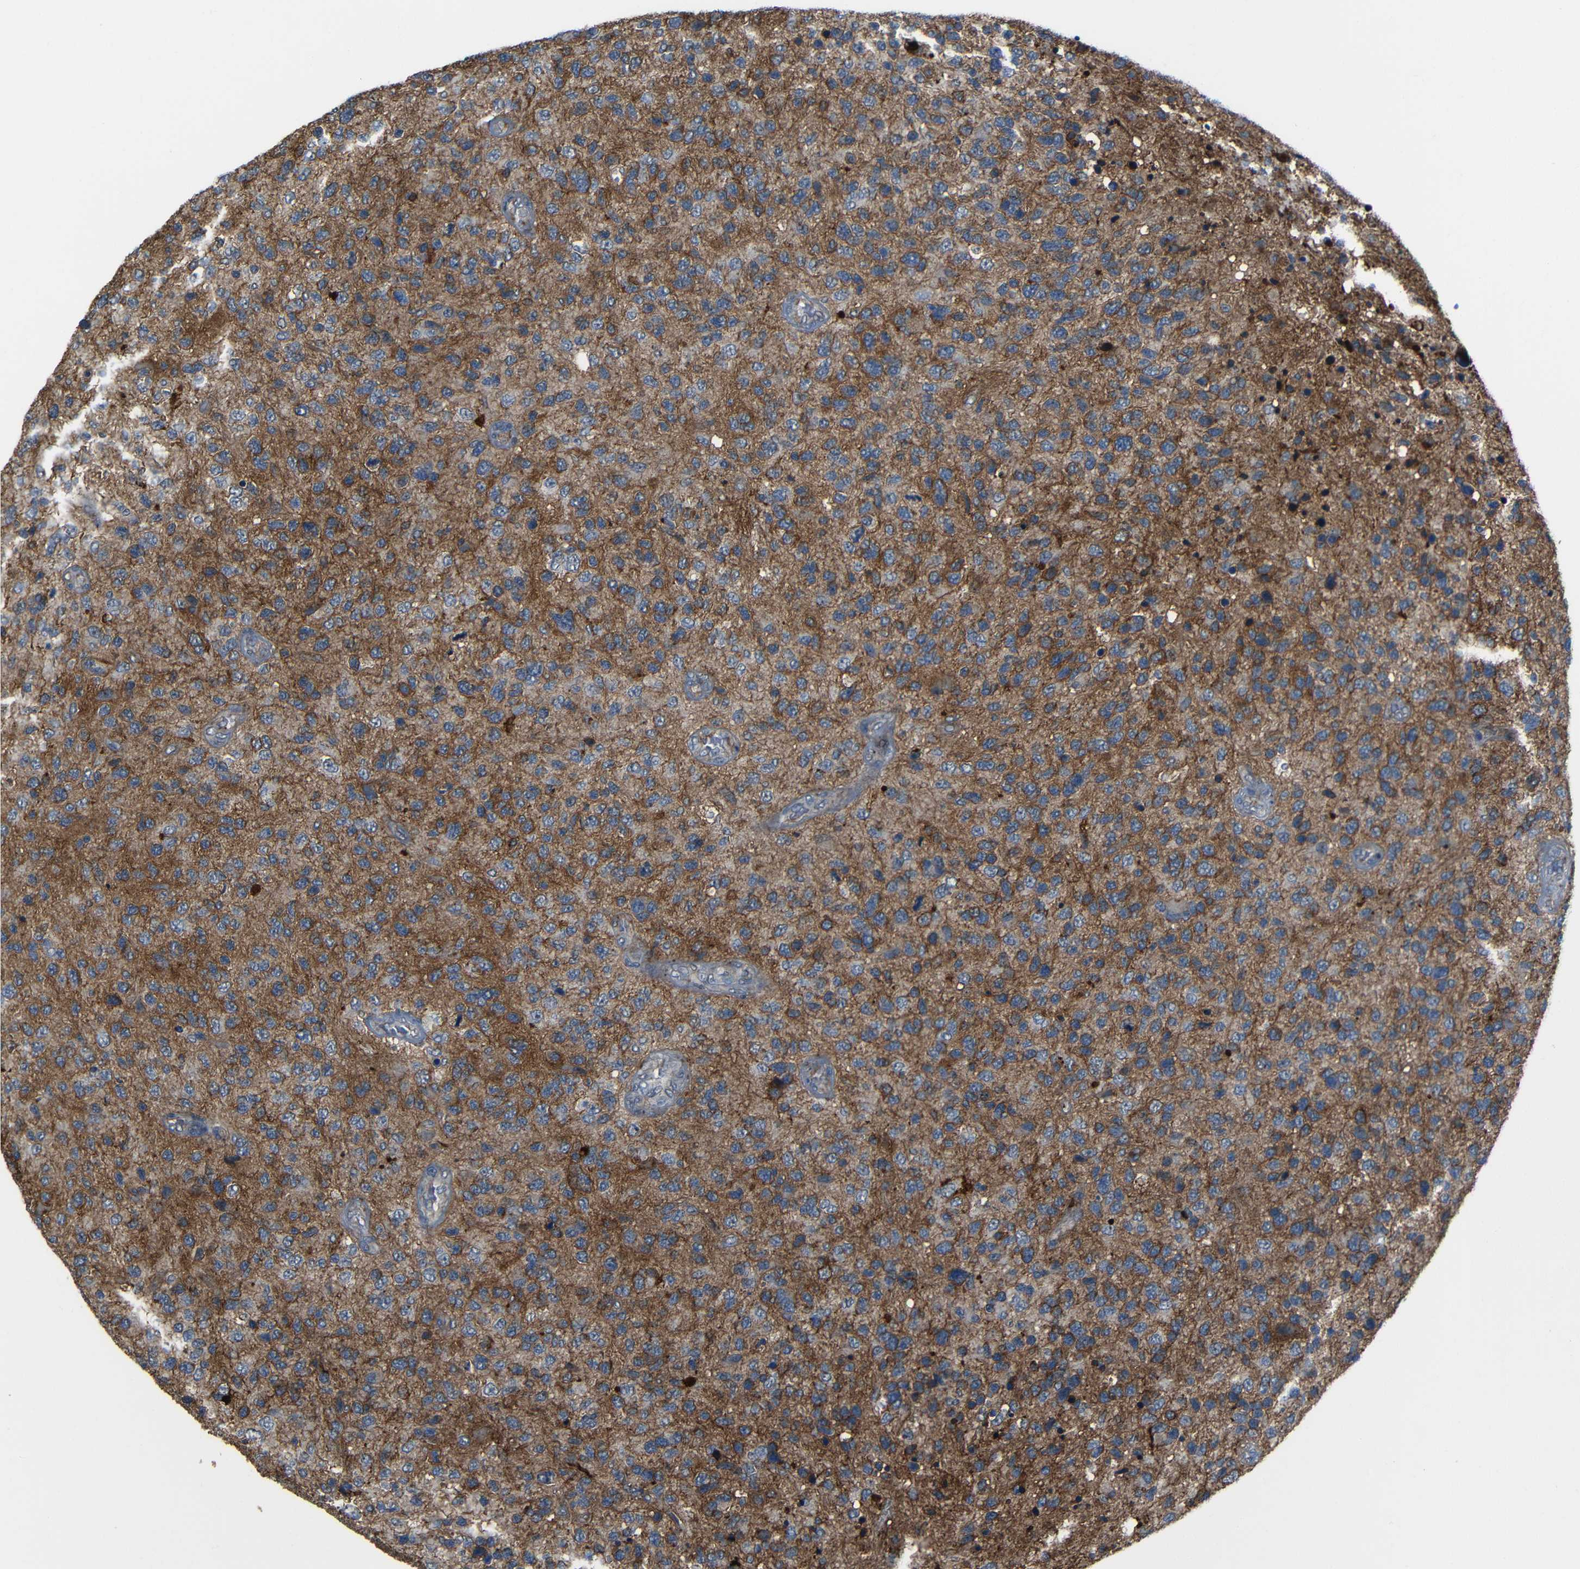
{"staining": {"intensity": "negative", "quantity": "none", "location": "none"}, "tissue": "glioma", "cell_type": "Tumor cells", "image_type": "cancer", "snomed": [{"axis": "morphology", "description": "Glioma, malignant, High grade"}, {"axis": "topography", "description": "Brain"}], "caption": "Immunohistochemistry (IHC) micrograph of glioma stained for a protein (brown), which demonstrates no expression in tumor cells.", "gene": "DNAJC5", "patient": {"sex": "female", "age": 58}}